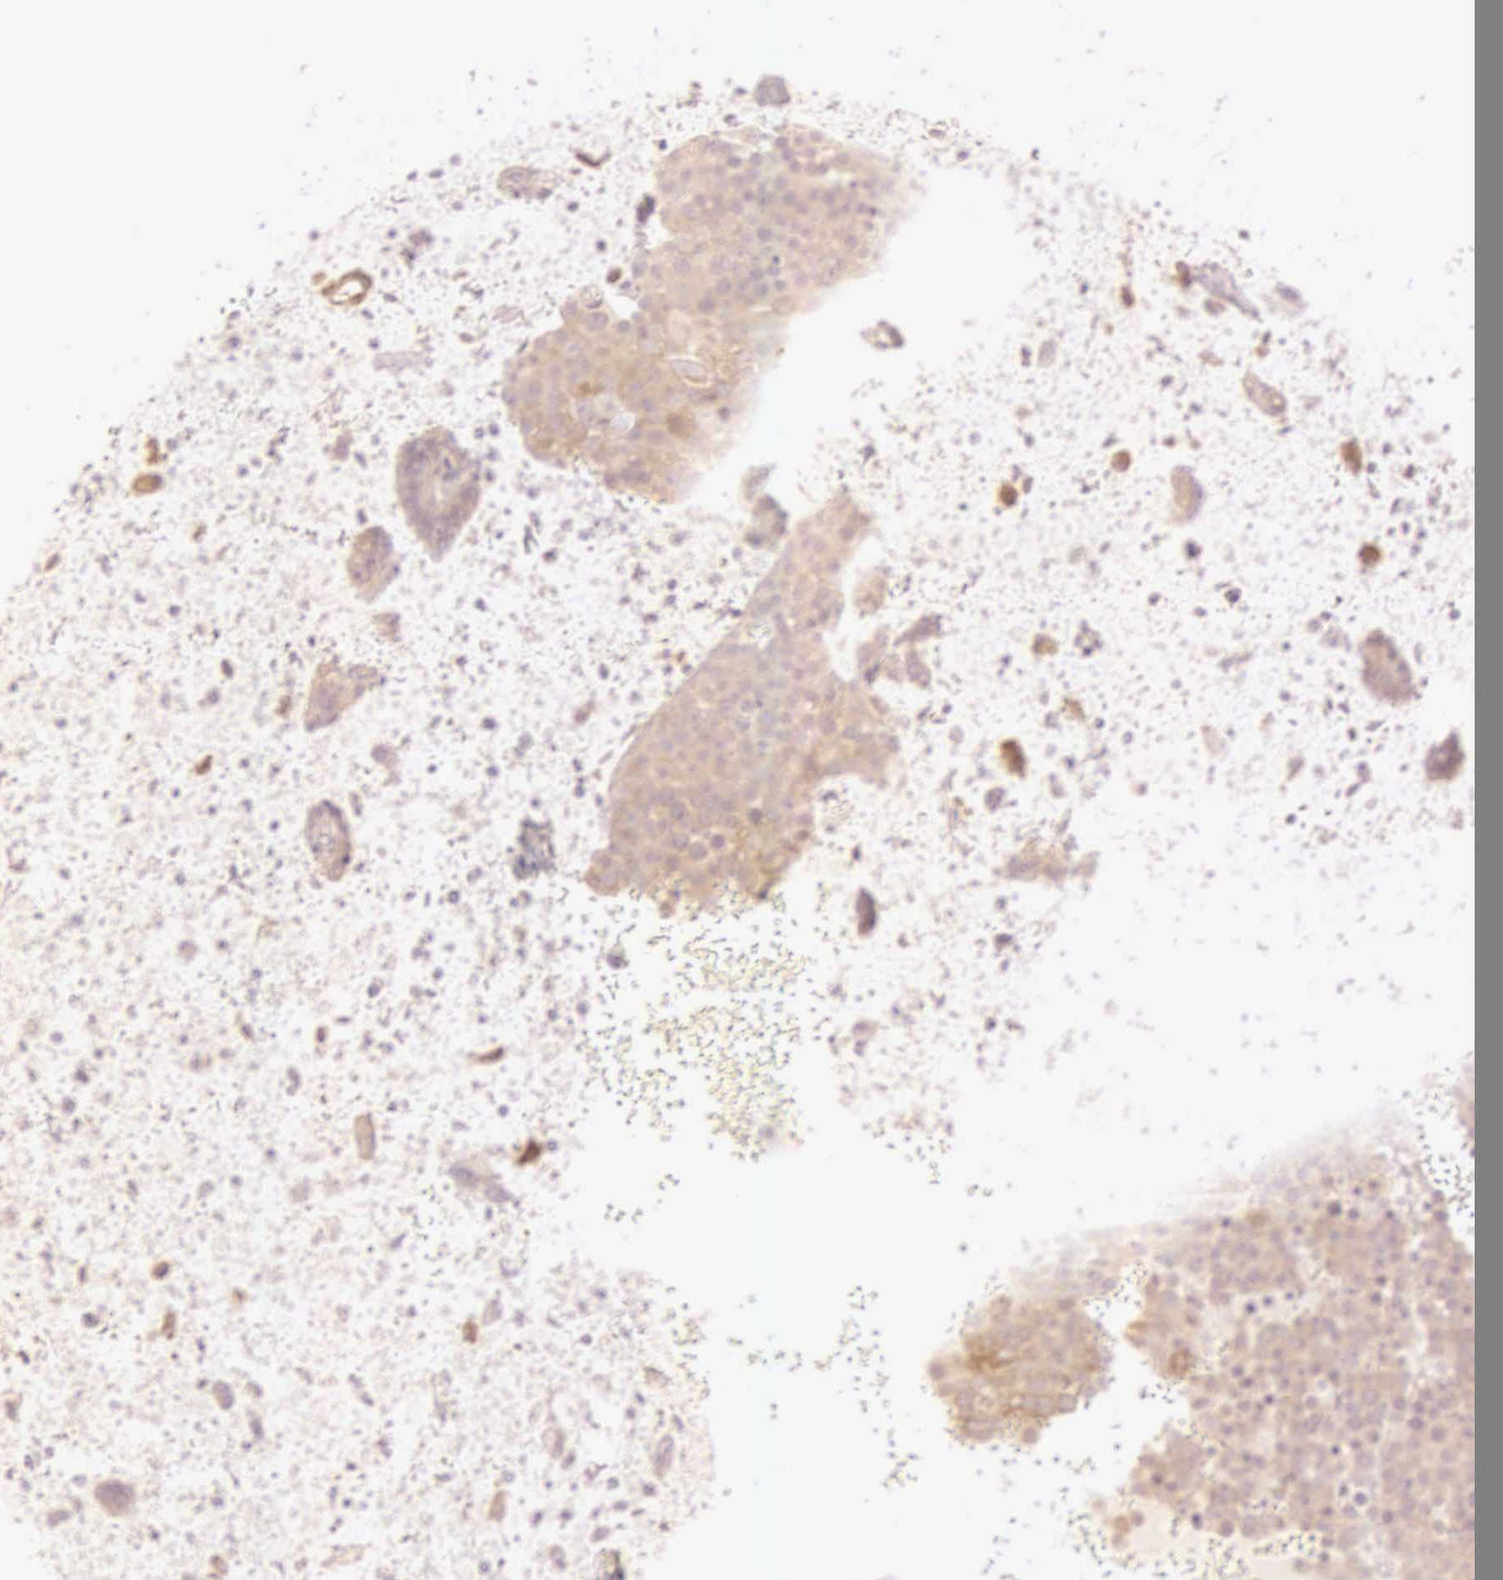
{"staining": {"intensity": "moderate", "quantity": ">75%", "location": "cytoplasmic/membranous"}, "tissue": "testis cancer", "cell_type": "Tumor cells", "image_type": "cancer", "snomed": [{"axis": "morphology", "description": "Seminoma, NOS"}, {"axis": "topography", "description": "Testis"}], "caption": "Immunohistochemistry staining of testis seminoma, which displays medium levels of moderate cytoplasmic/membranous expression in about >75% of tumor cells indicating moderate cytoplasmic/membranous protein expression. The staining was performed using DAB (brown) for protein detection and nuclei were counterstained in hematoxylin (blue).", "gene": "CEP170B", "patient": {"sex": "male", "age": 71}}